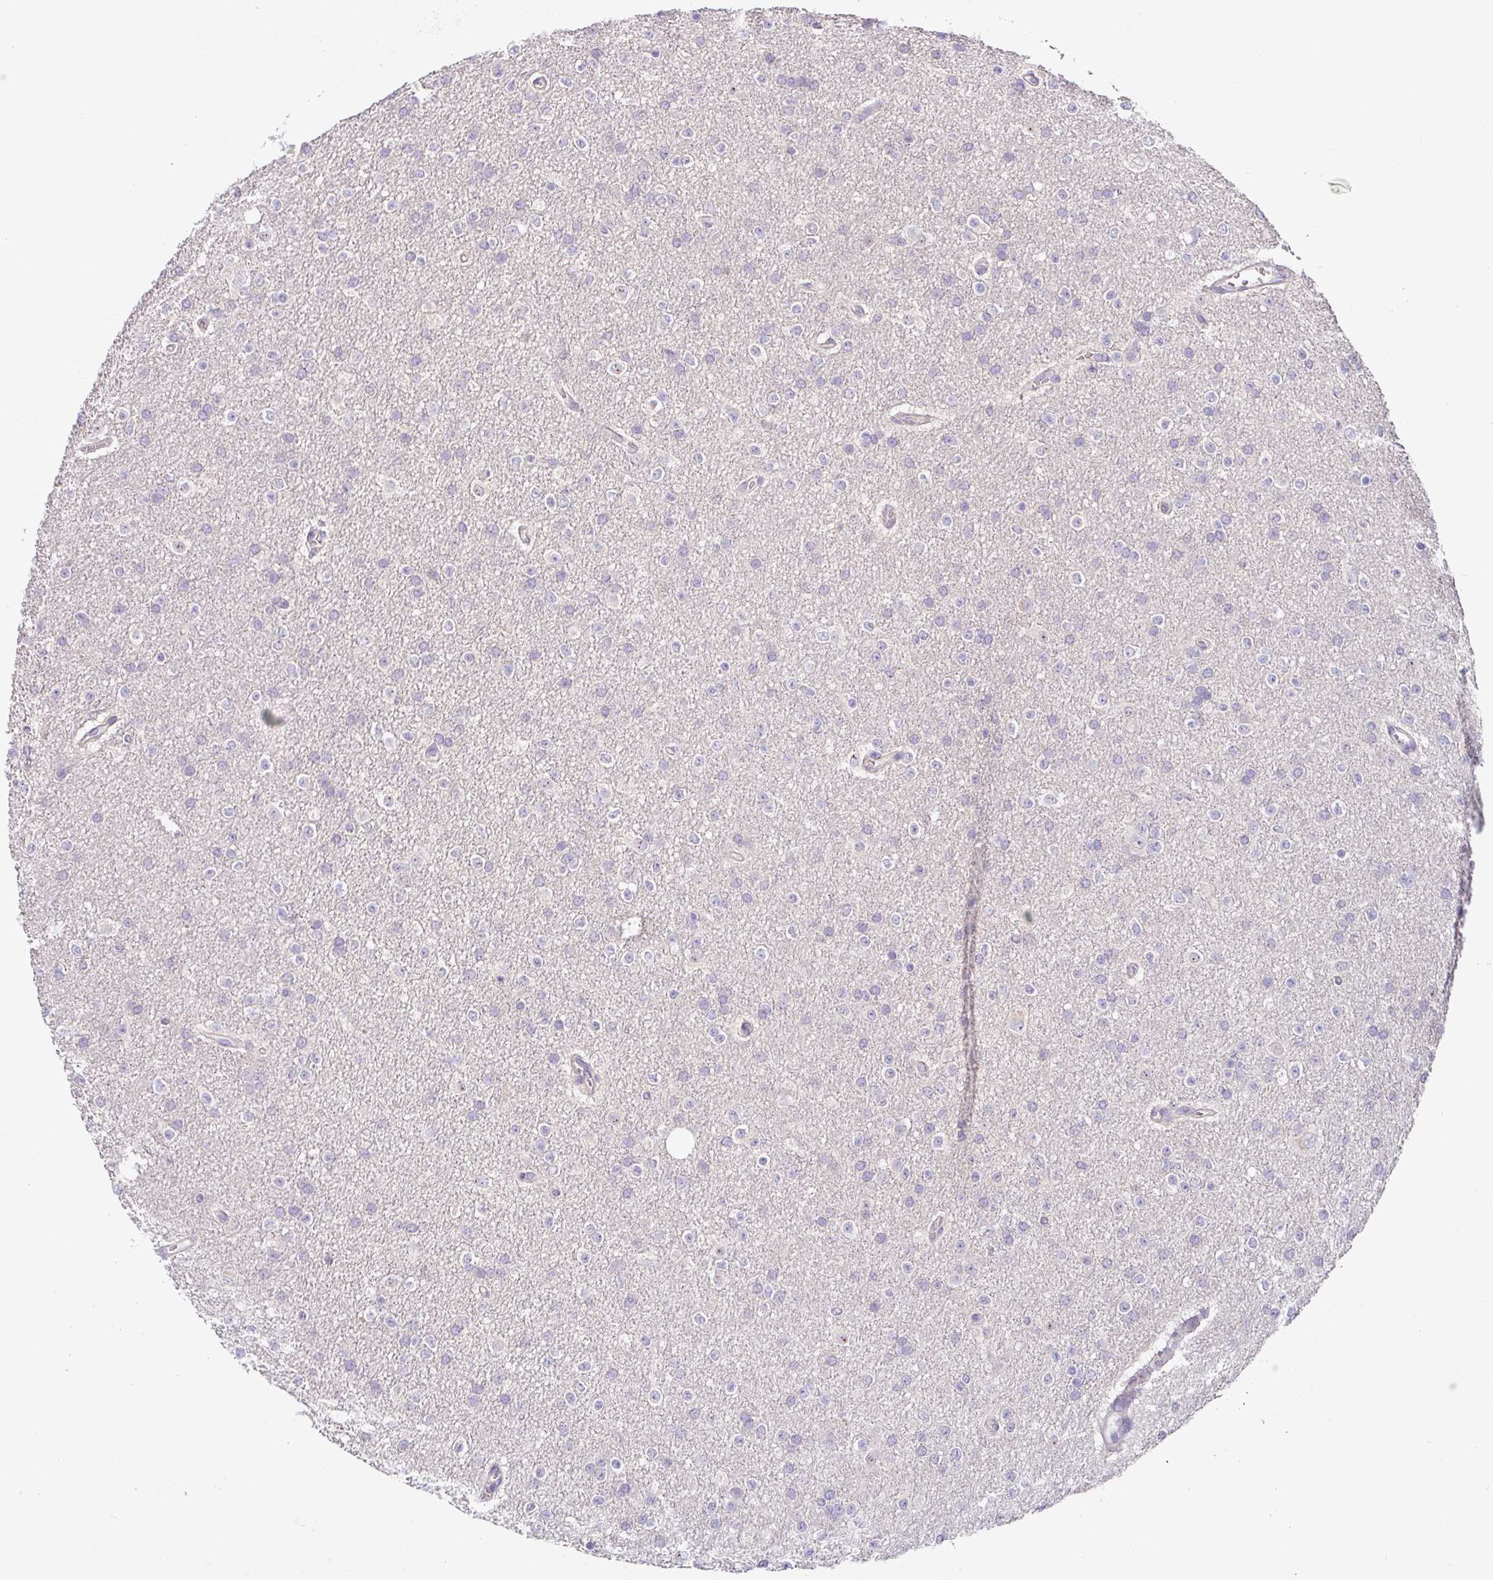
{"staining": {"intensity": "negative", "quantity": "none", "location": "none"}, "tissue": "glioma", "cell_type": "Tumor cells", "image_type": "cancer", "snomed": [{"axis": "morphology", "description": "Glioma, malignant, Low grade"}, {"axis": "topography", "description": "Brain"}], "caption": "Glioma stained for a protein using IHC reveals no positivity tumor cells.", "gene": "HOXC13", "patient": {"sex": "female", "age": 34}}